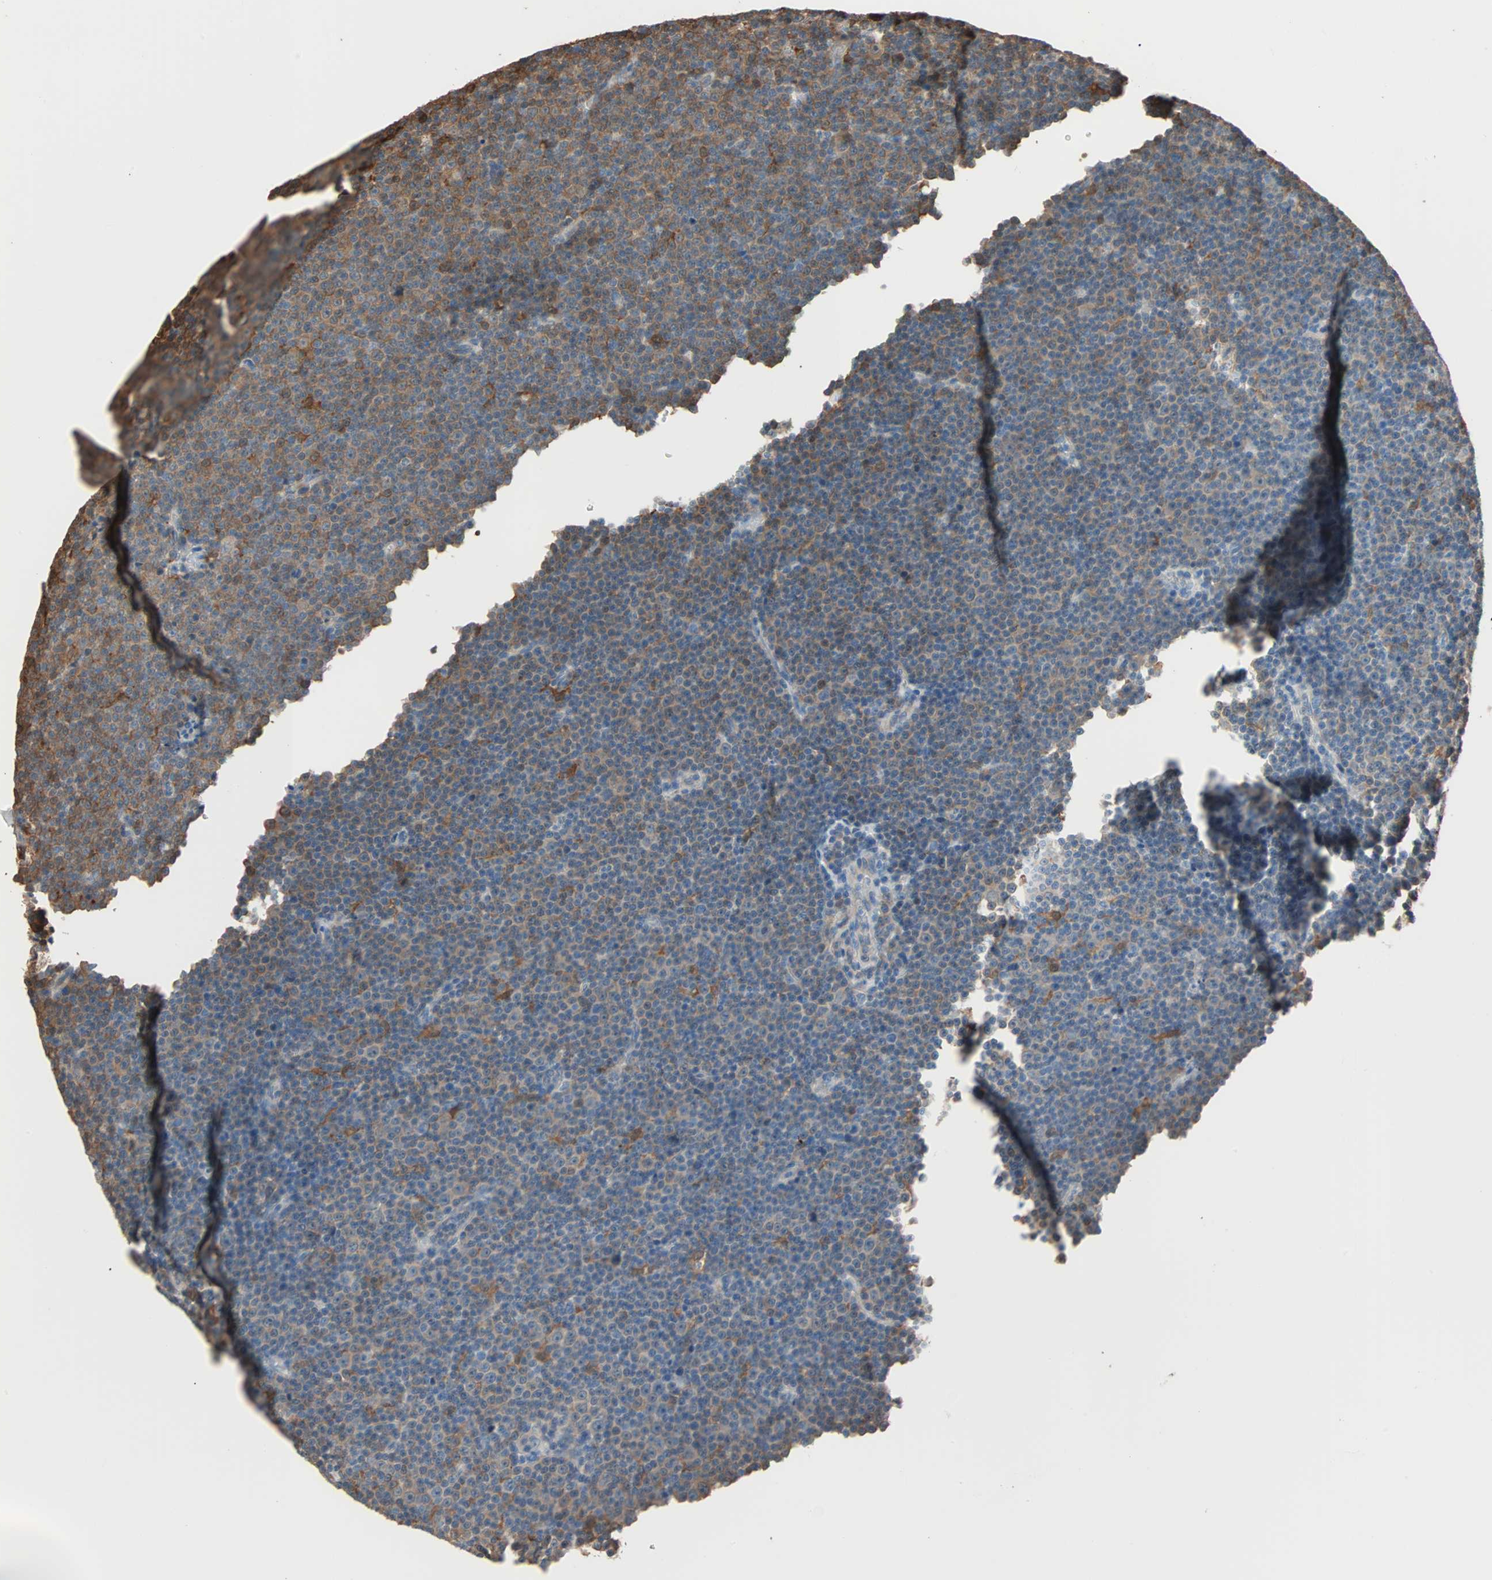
{"staining": {"intensity": "moderate", "quantity": "25%-75%", "location": "cytoplasmic/membranous"}, "tissue": "lymphoma", "cell_type": "Tumor cells", "image_type": "cancer", "snomed": [{"axis": "morphology", "description": "Malignant lymphoma, non-Hodgkin's type, Low grade"}, {"axis": "topography", "description": "Lymph node"}], "caption": "Human low-grade malignant lymphoma, non-Hodgkin's type stained with a brown dye displays moderate cytoplasmic/membranous positive positivity in approximately 25%-75% of tumor cells.", "gene": "PRDX1", "patient": {"sex": "female", "age": 67}}